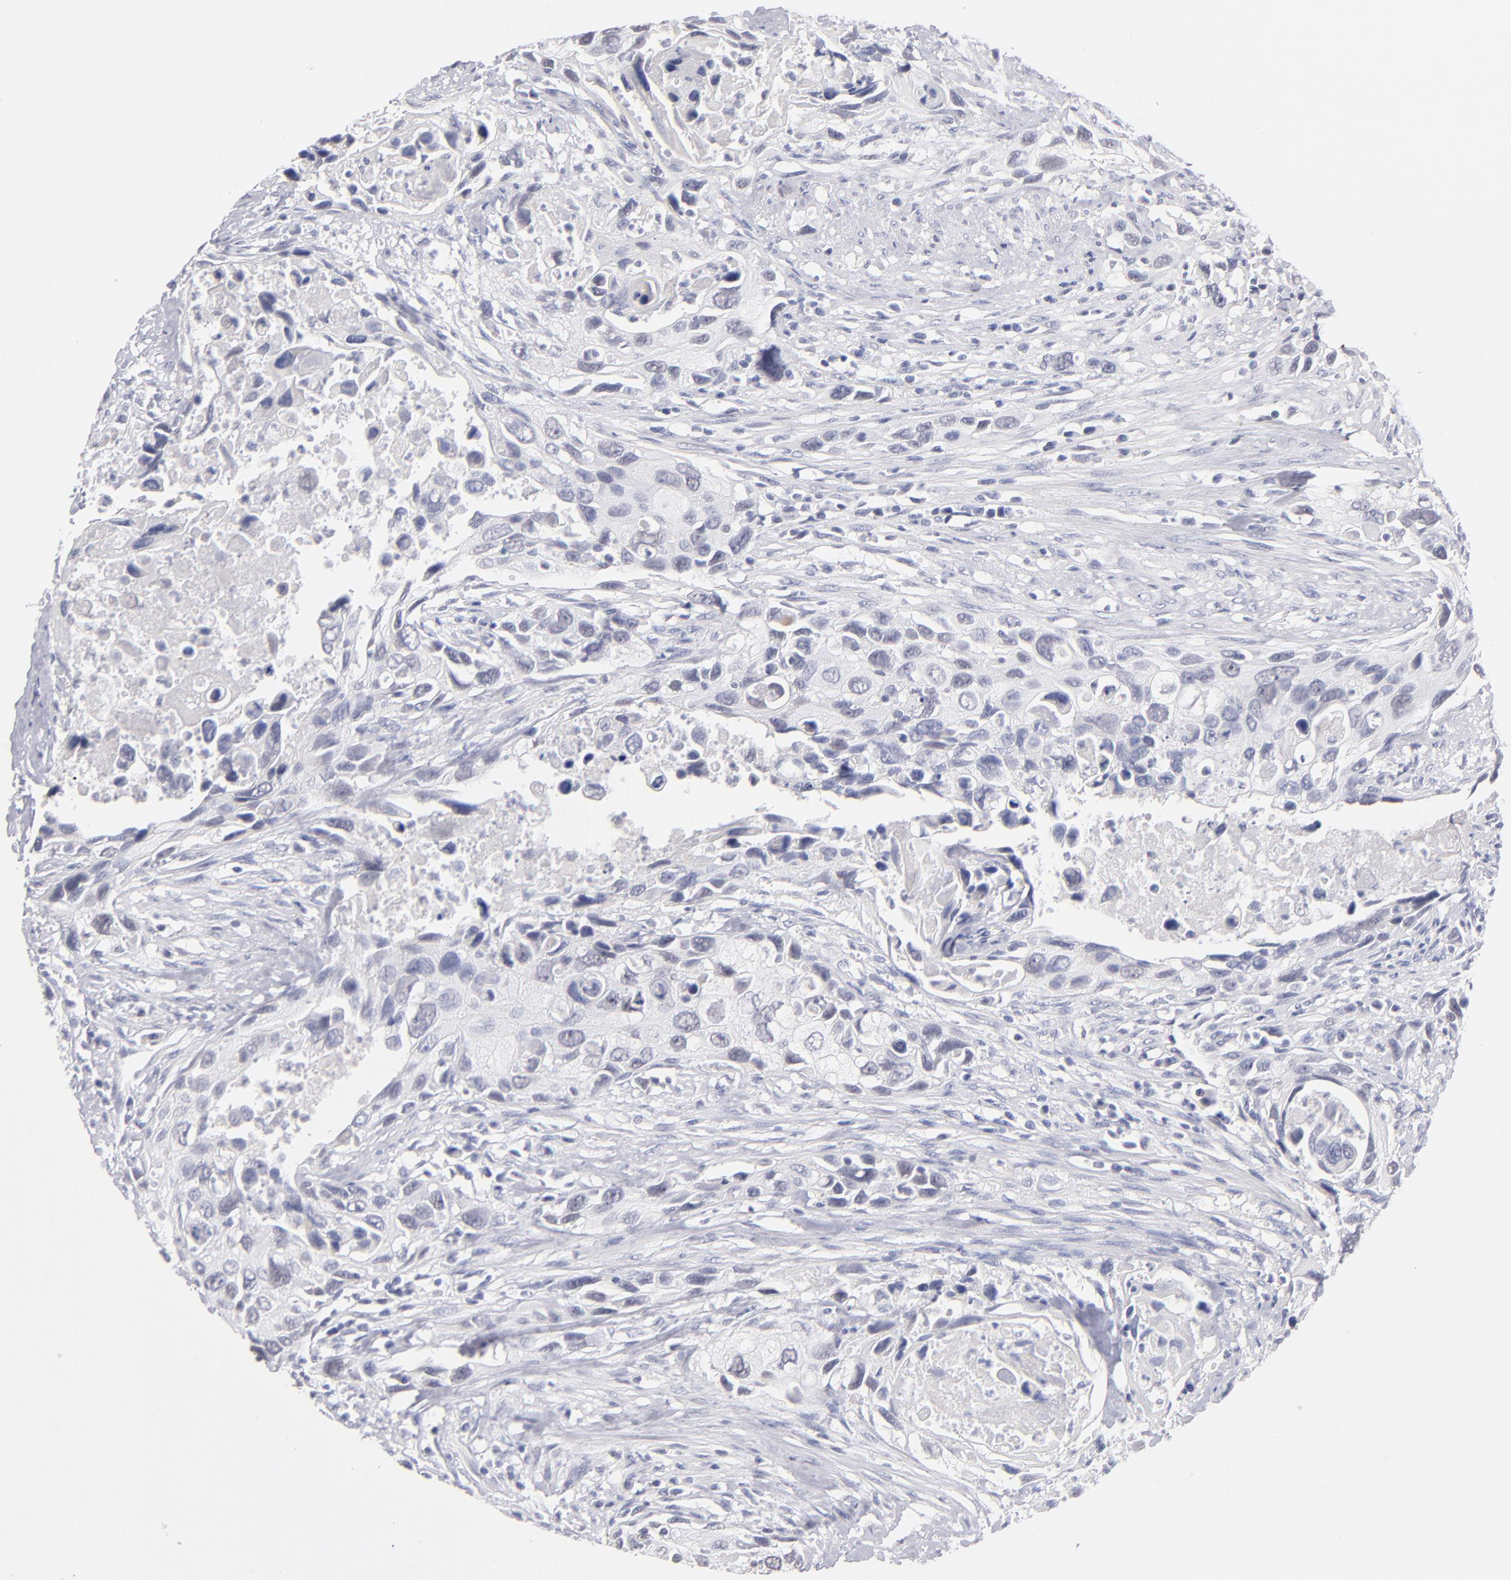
{"staining": {"intensity": "negative", "quantity": "none", "location": "none"}, "tissue": "urothelial cancer", "cell_type": "Tumor cells", "image_type": "cancer", "snomed": [{"axis": "morphology", "description": "Urothelial carcinoma, High grade"}, {"axis": "topography", "description": "Urinary bladder"}], "caption": "Image shows no significant protein positivity in tumor cells of high-grade urothelial carcinoma.", "gene": "TEX11", "patient": {"sex": "male", "age": 71}}